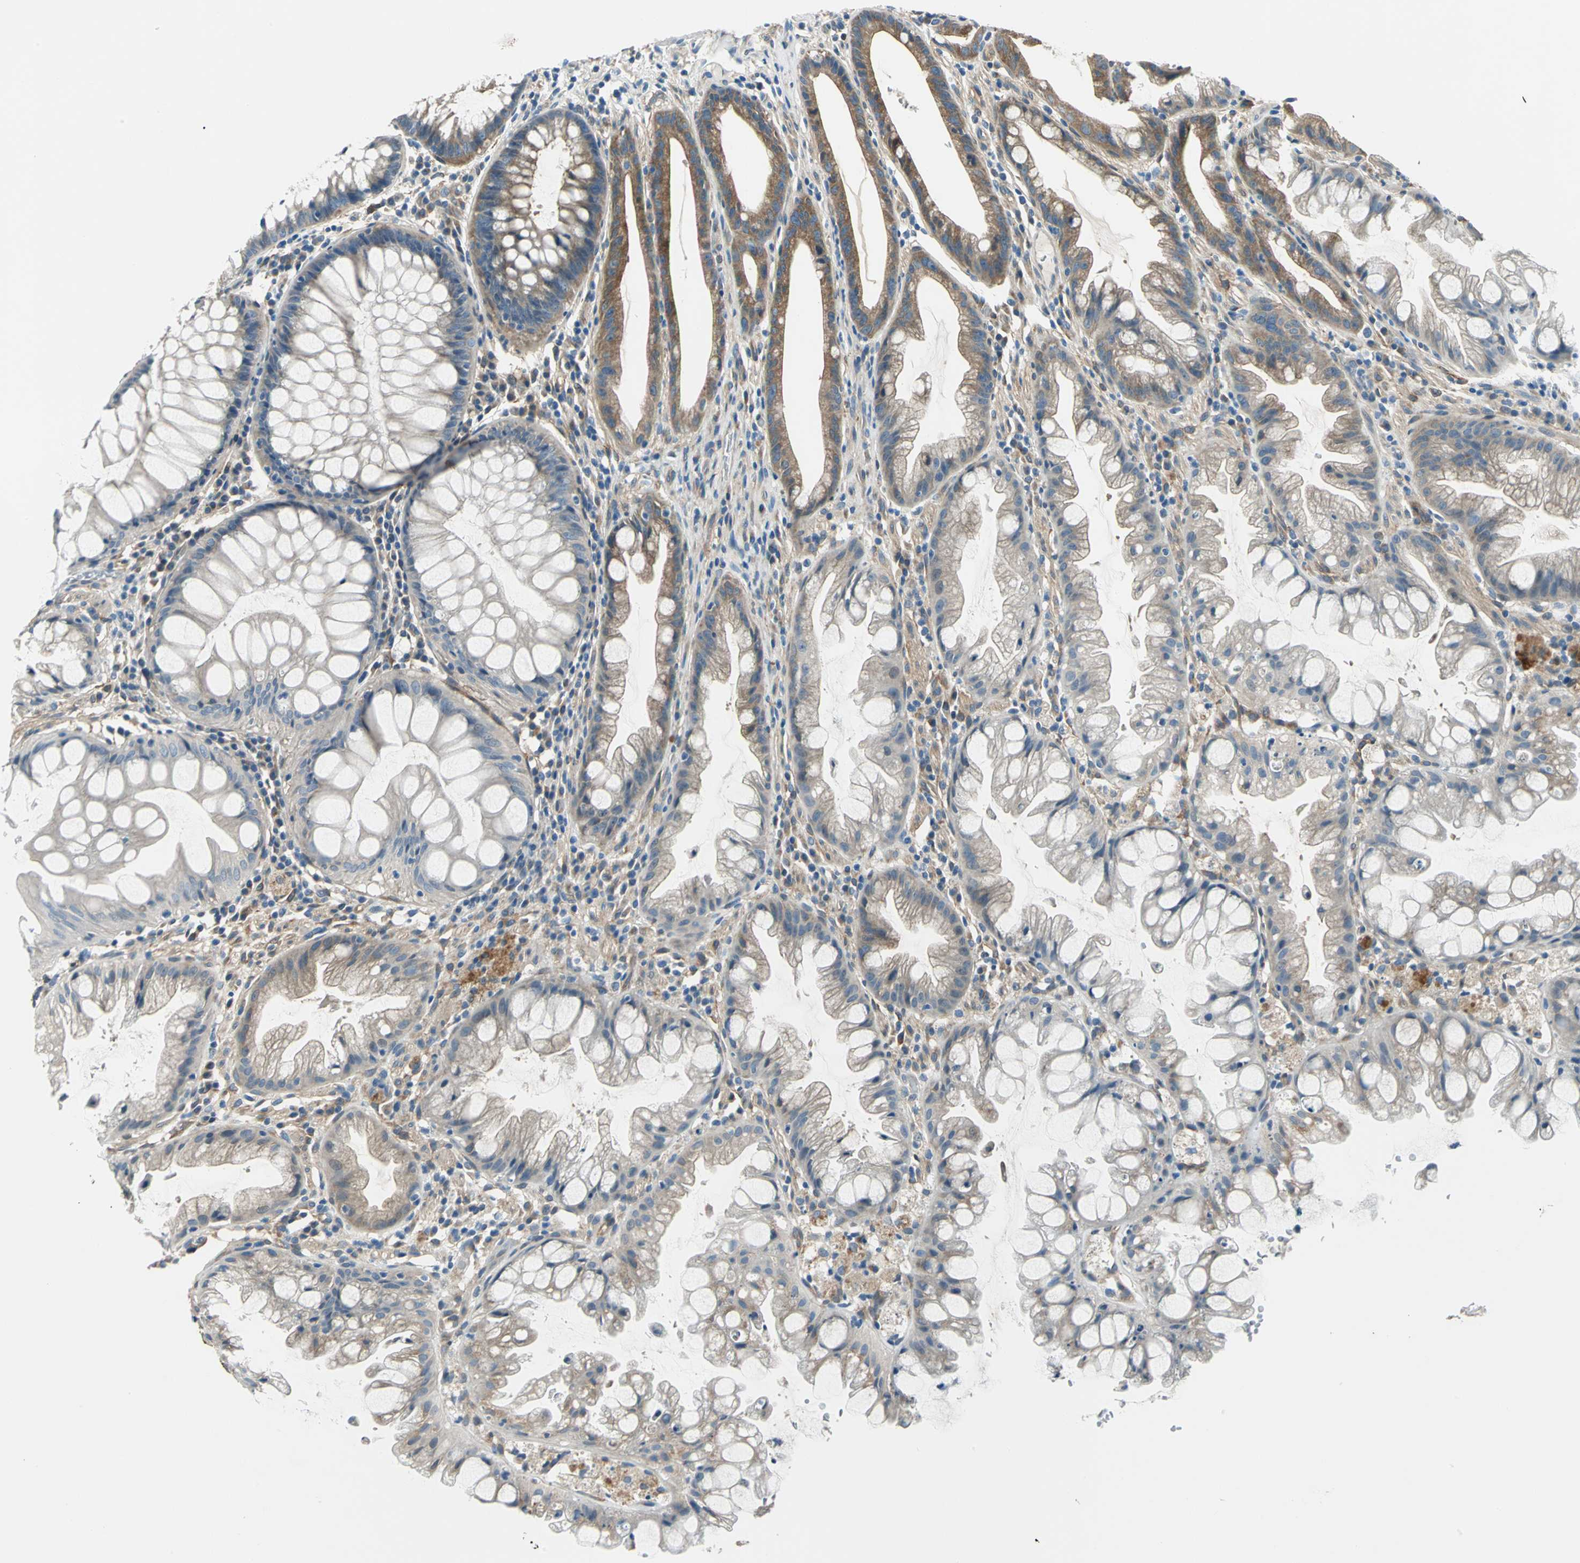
{"staining": {"intensity": "negative", "quantity": "none", "location": "none"}, "tissue": "colon", "cell_type": "Endothelial cells", "image_type": "normal", "snomed": [{"axis": "morphology", "description": "Normal tissue, NOS"}, {"axis": "topography", "description": "Smooth muscle"}, {"axis": "topography", "description": "Colon"}], "caption": "Benign colon was stained to show a protein in brown. There is no significant expression in endothelial cells. (DAB immunohistochemistry (IHC), high magnification).", "gene": "CDC42EP1", "patient": {"sex": "male", "age": 67}}